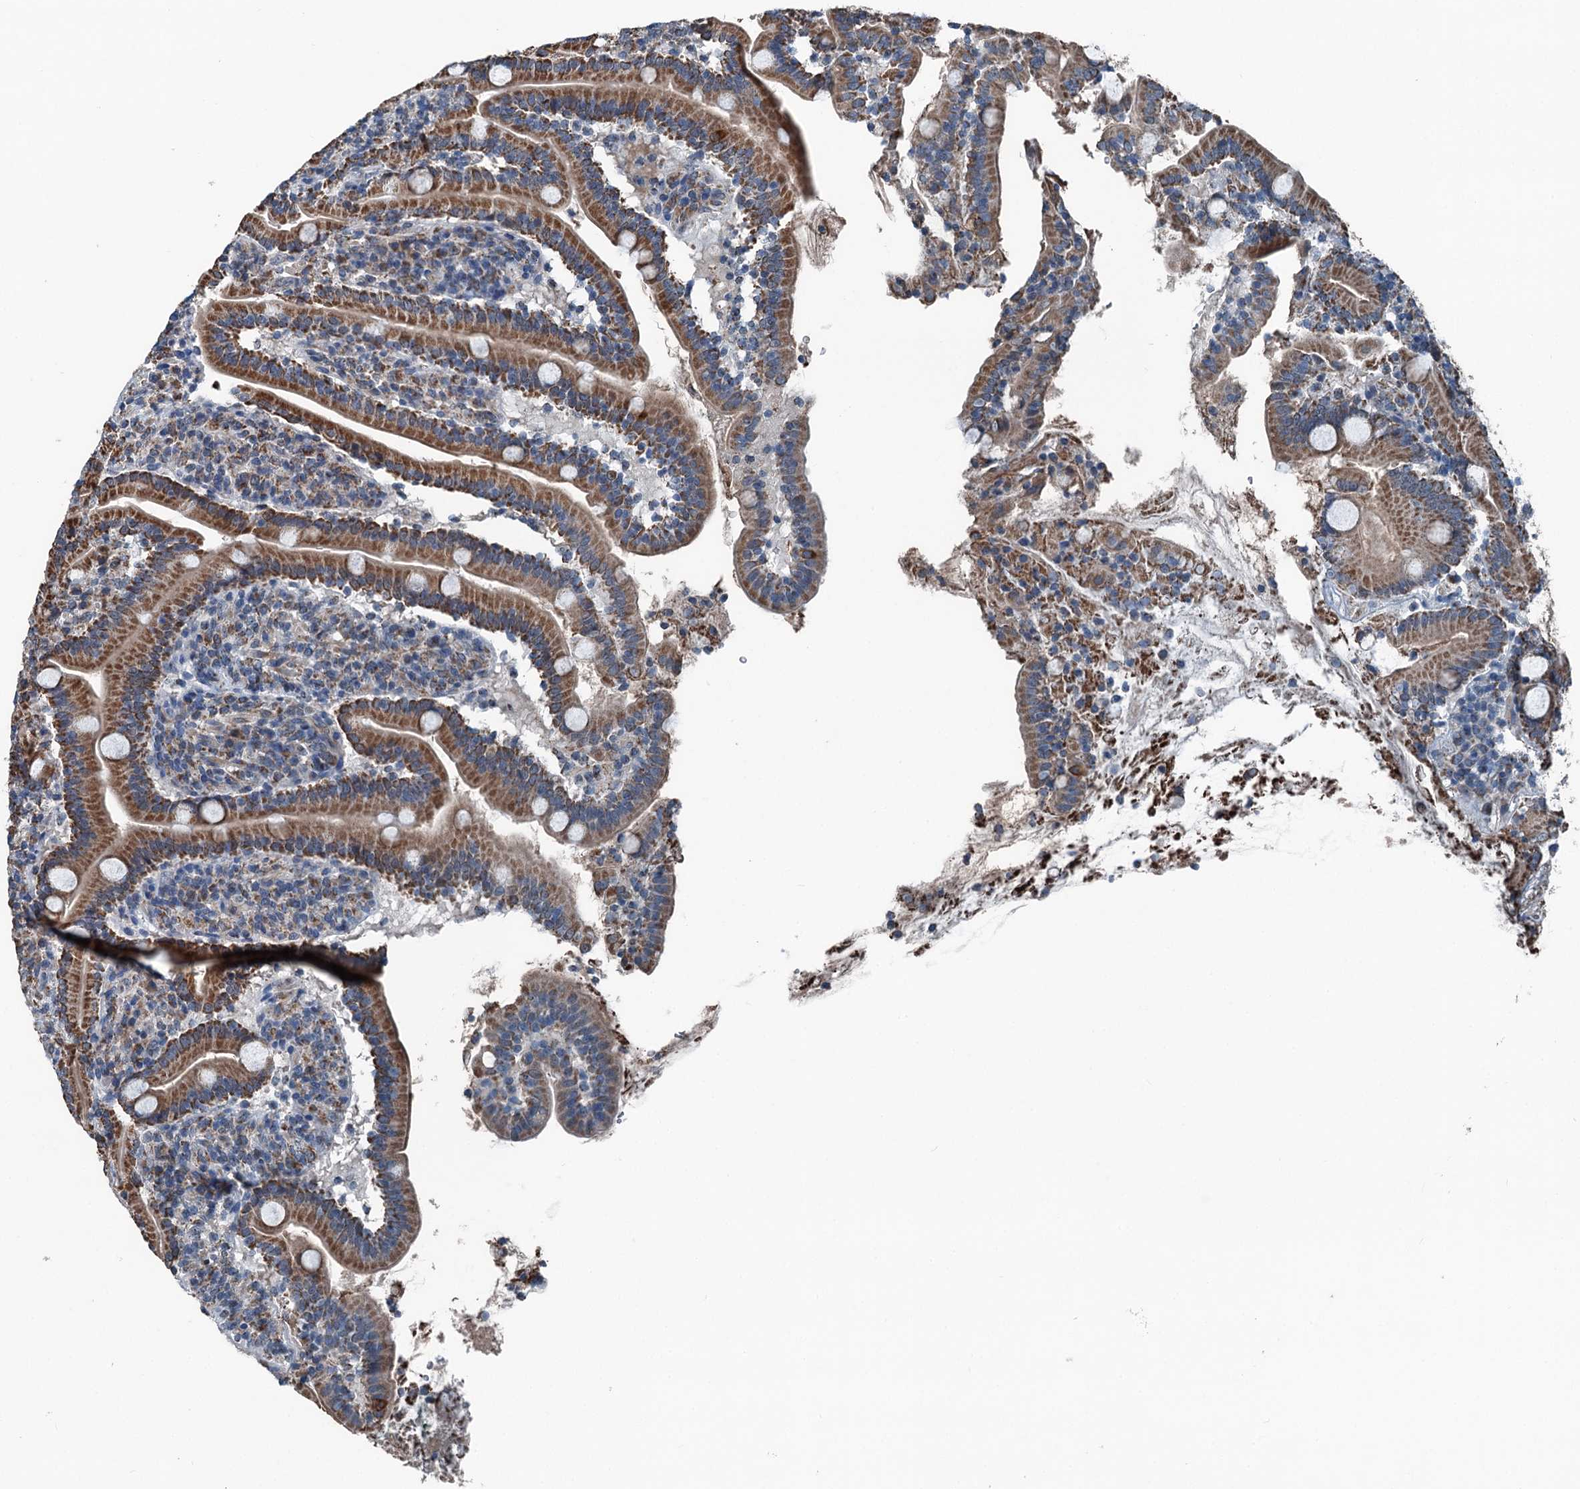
{"staining": {"intensity": "strong", "quantity": ">75%", "location": "cytoplasmic/membranous"}, "tissue": "duodenum", "cell_type": "Glandular cells", "image_type": "normal", "snomed": [{"axis": "morphology", "description": "Normal tissue, NOS"}, {"axis": "topography", "description": "Duodenum"}], "caption": "Duodenum stained with a brown dye displays strong cytoplasmic/membranous positive positivity in about >75% of glandular cells.", "gene": "TRPT1", "patient": {"sex": "male", "age": 35}}